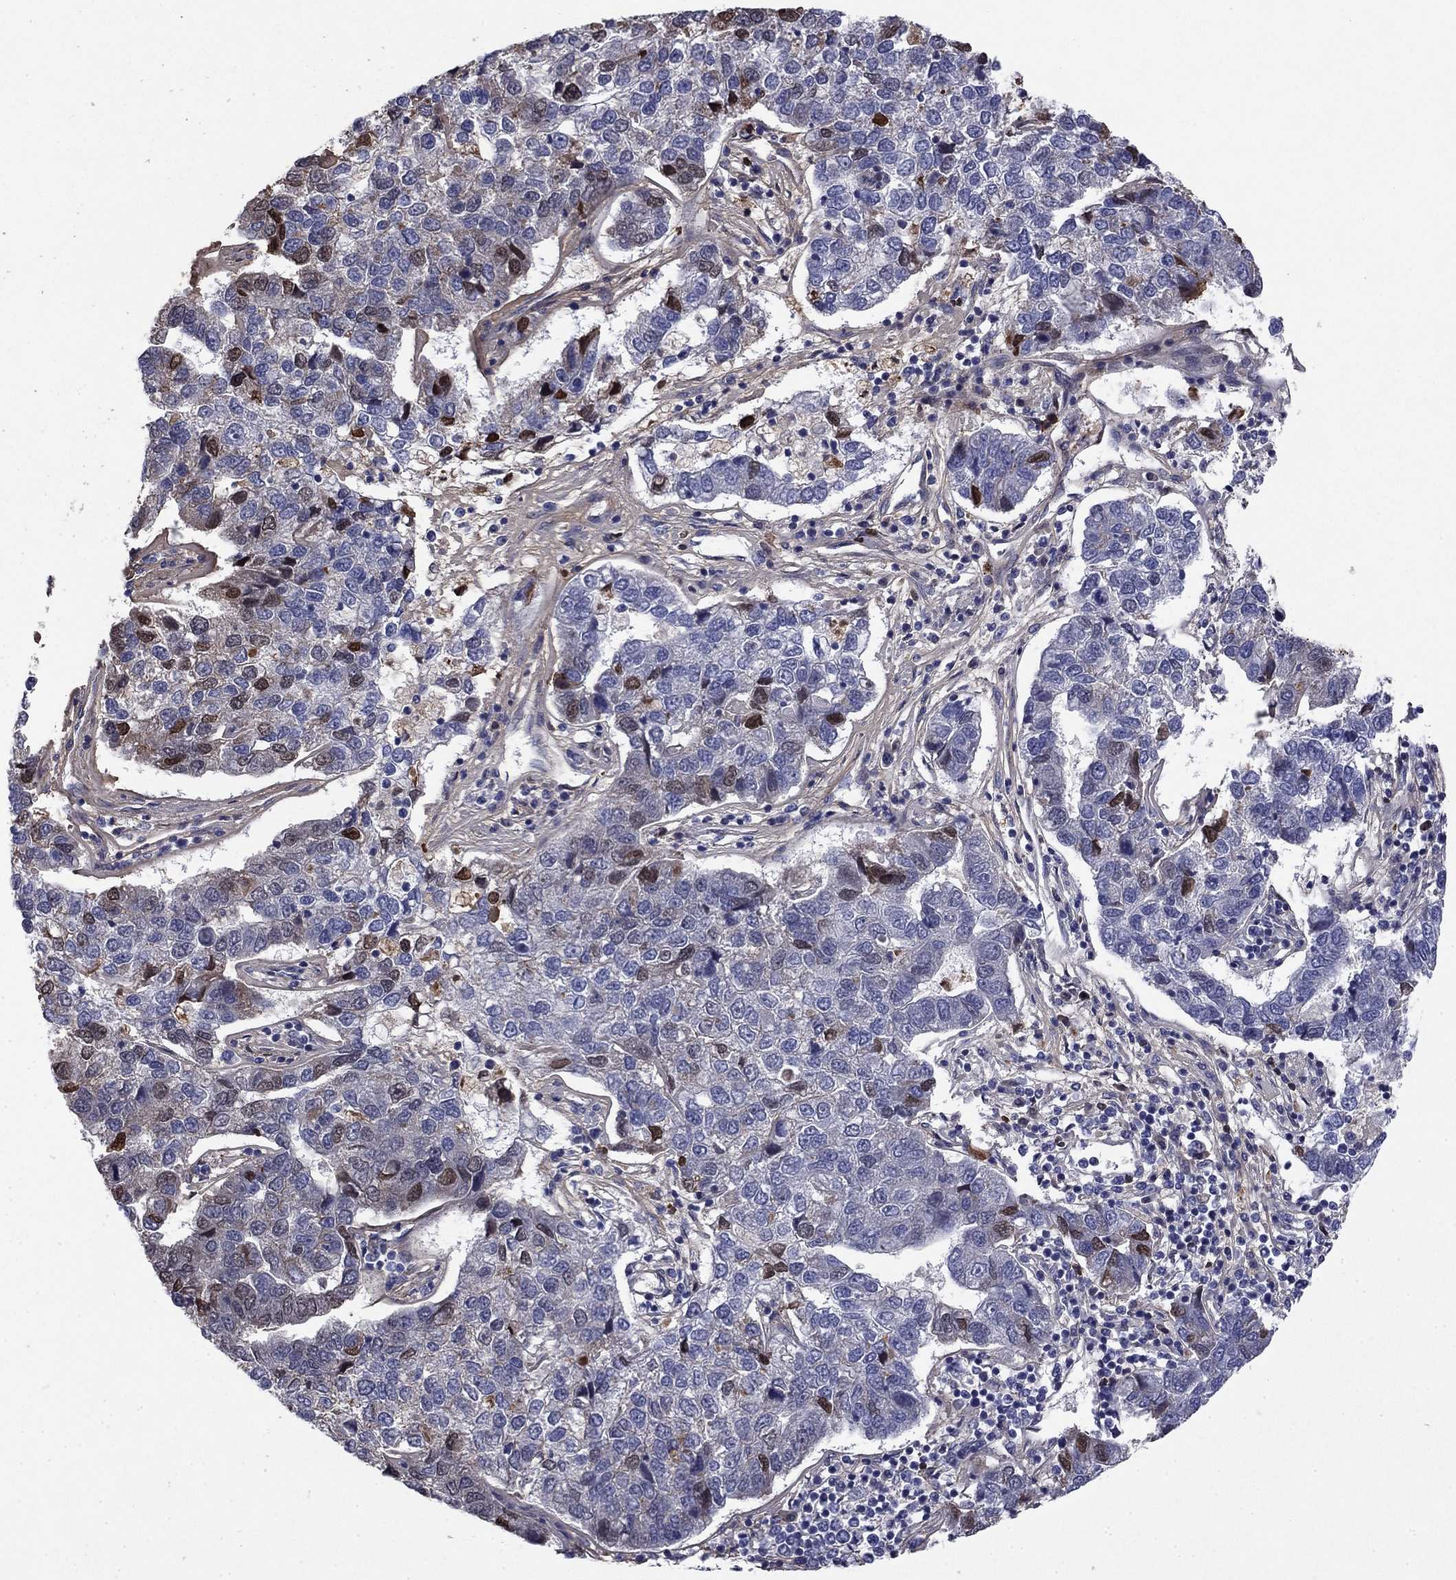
{"staining": {"intensity": "negative", "quantity": "none", "location": "none"}, "tissue": "pancreatic cancer", "cell_type": "Tumor cells", "image_type": "cancer", "snomed": [{"axis": "morphology", "description": "Adenocarcinoma, NOS"}, {"axis": "topography", "description": "Pancreas"}], "caption": "Human pancreatic cancer stained for a protein using IHC shows no staining in tumor cells.", "gene": "COL2A1", "patient": {"sex": "female", "age": 61}}